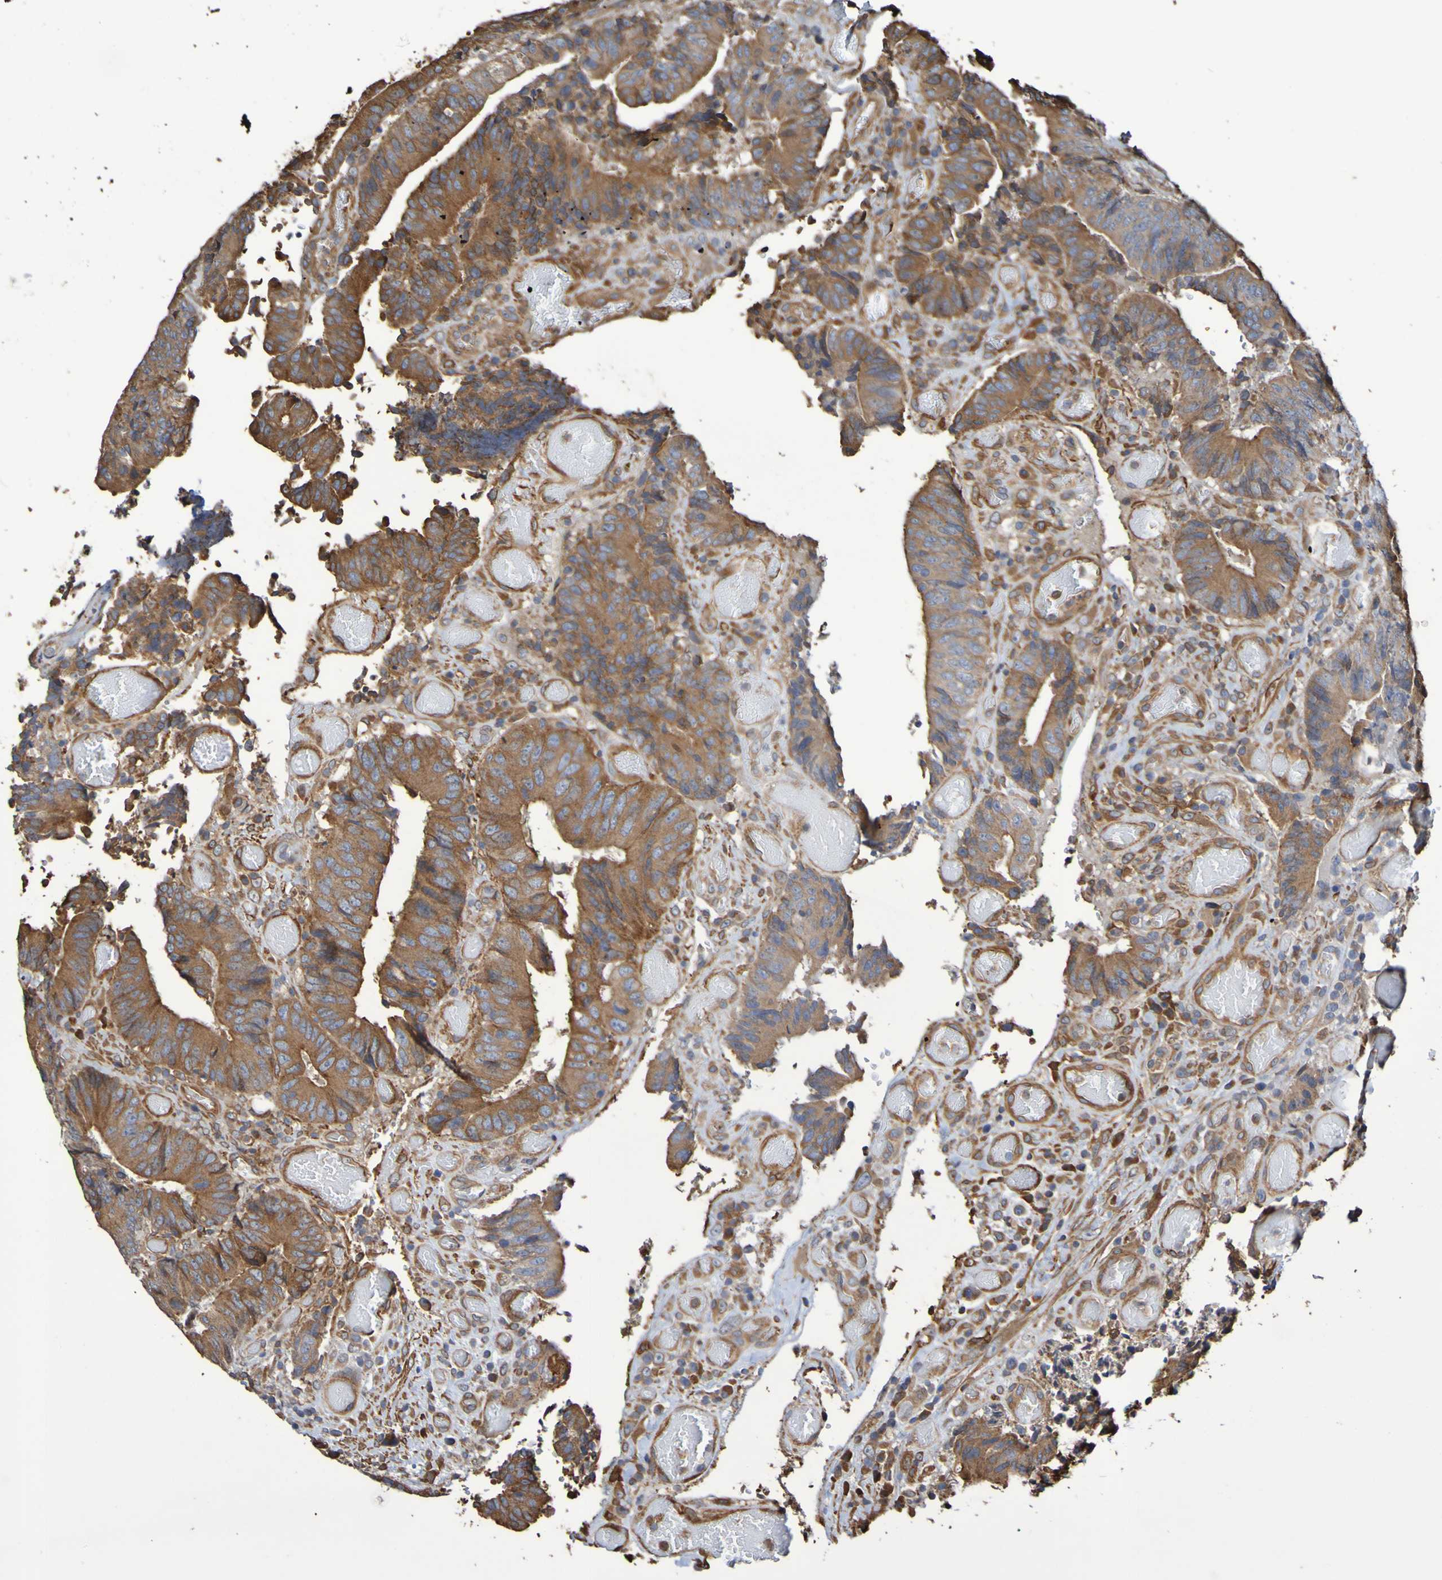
{"staining": {"intensity": "moderate", "quantity": ">75%", "location": "cytoplasmic/membranous"}, "tissue": "colorectal cancer", "cell_type": "Tumor cells", "image_type": "cancer", "snomed": [{"axis": "morphology", "description": "Adenocarcinoma, NOS"}, {"axis": "topography", "description": "Rectum"}], "caption": "IHC (DAB (3,3'-diaminobenzidine)) staining of colorectal adenocarcinoma exhibits moderate cytoplasmic/membranous protein expression in about >75% of tumor cells.", "gene": "RAB11A", "patient": {"sex": "male", "age": 72}}